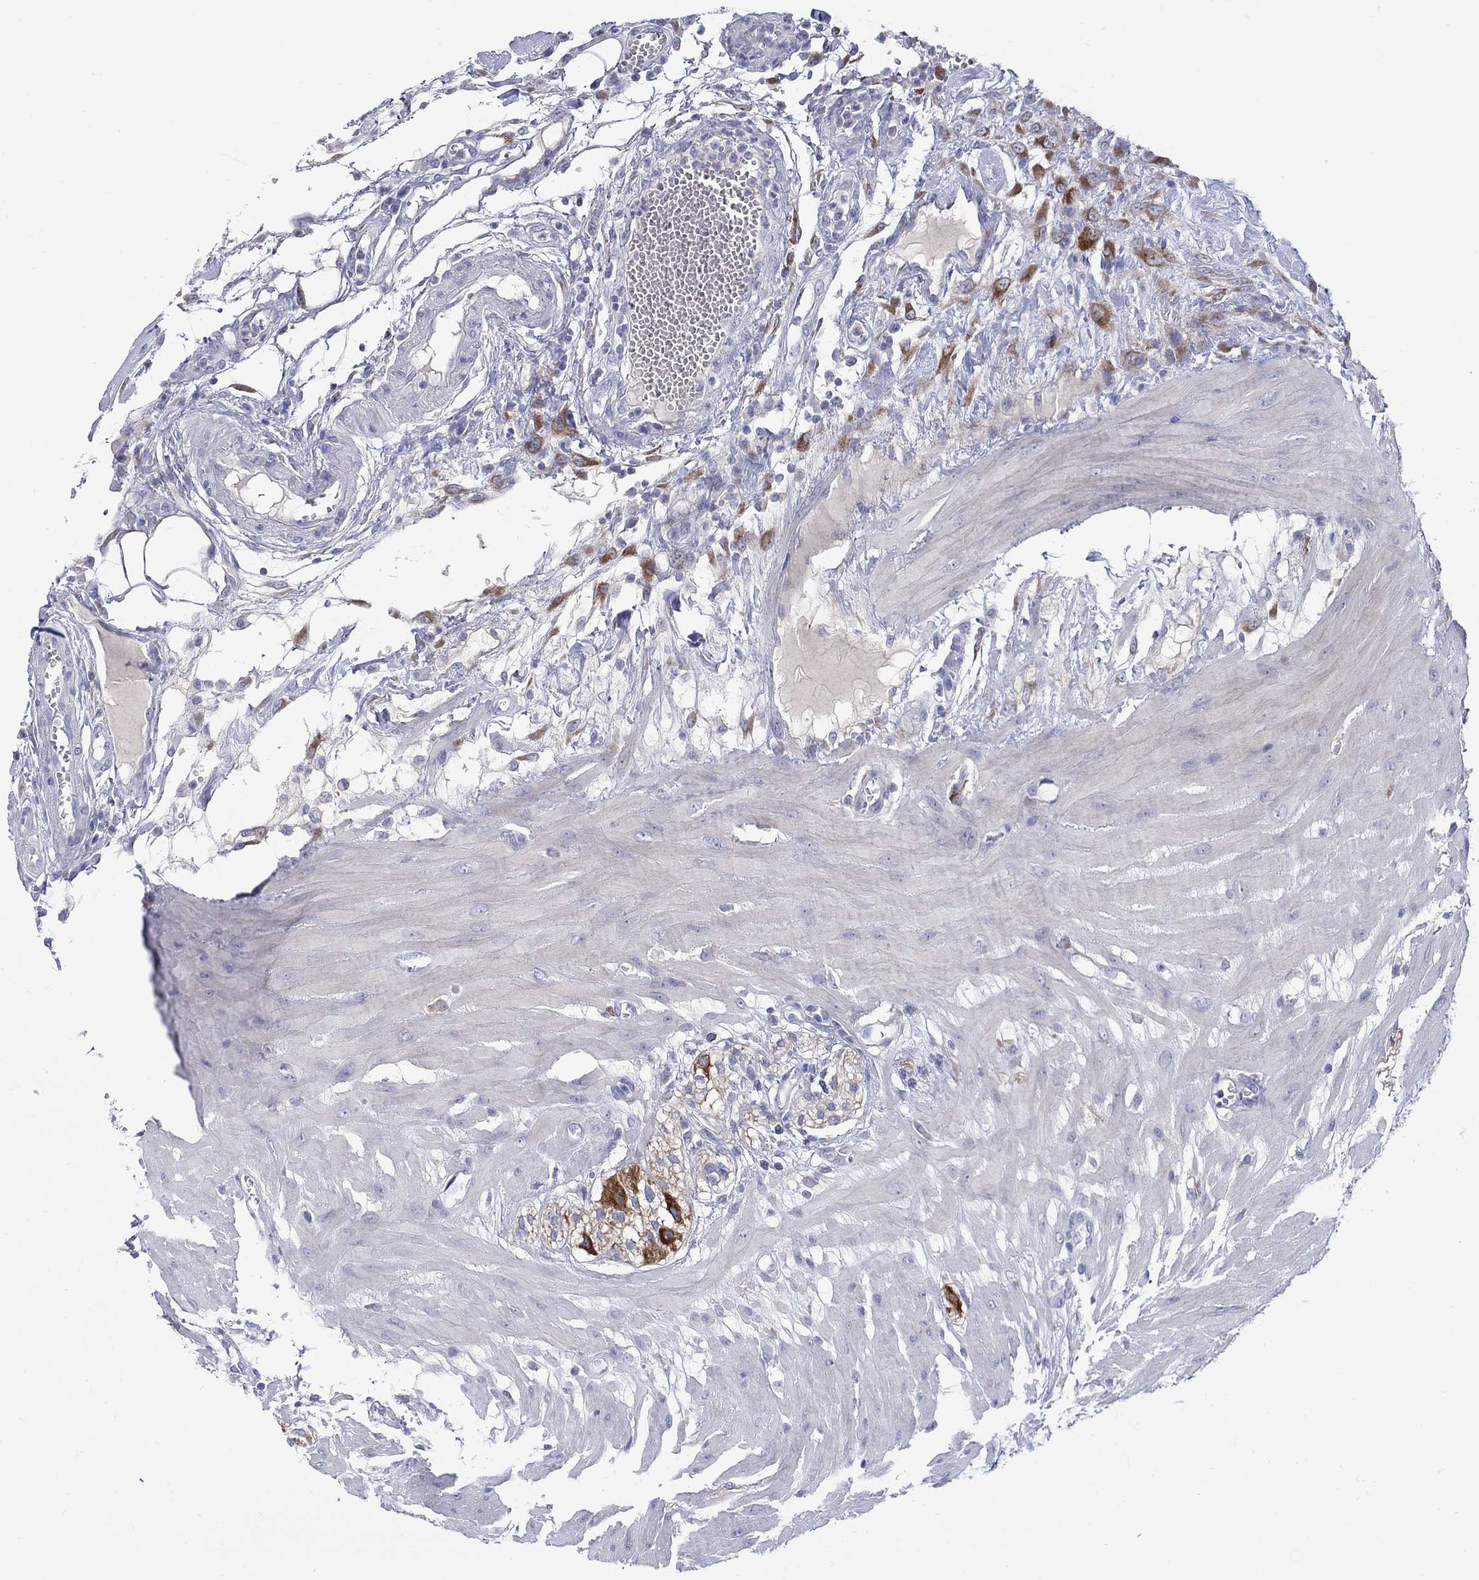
{"staining": {"intensity": "negative", "quantity": "none", "location": "none"}, "tissue": "colon", "cell_type": "Endothelial cells", "image_type": "normal", "snomed": [{"axis": "morphology", "description": "Normal tissue, NOS"}, {"axis": "morphology", "description": "Adenocarcinoma, NOS"}, {"axis": "topography", "description": "Colon"}], "caption": "The micrograph displays no significant staining in endothelial cells of colon.", "gene": "REEP2", "patient": {"sex": "male", "age": 65}}